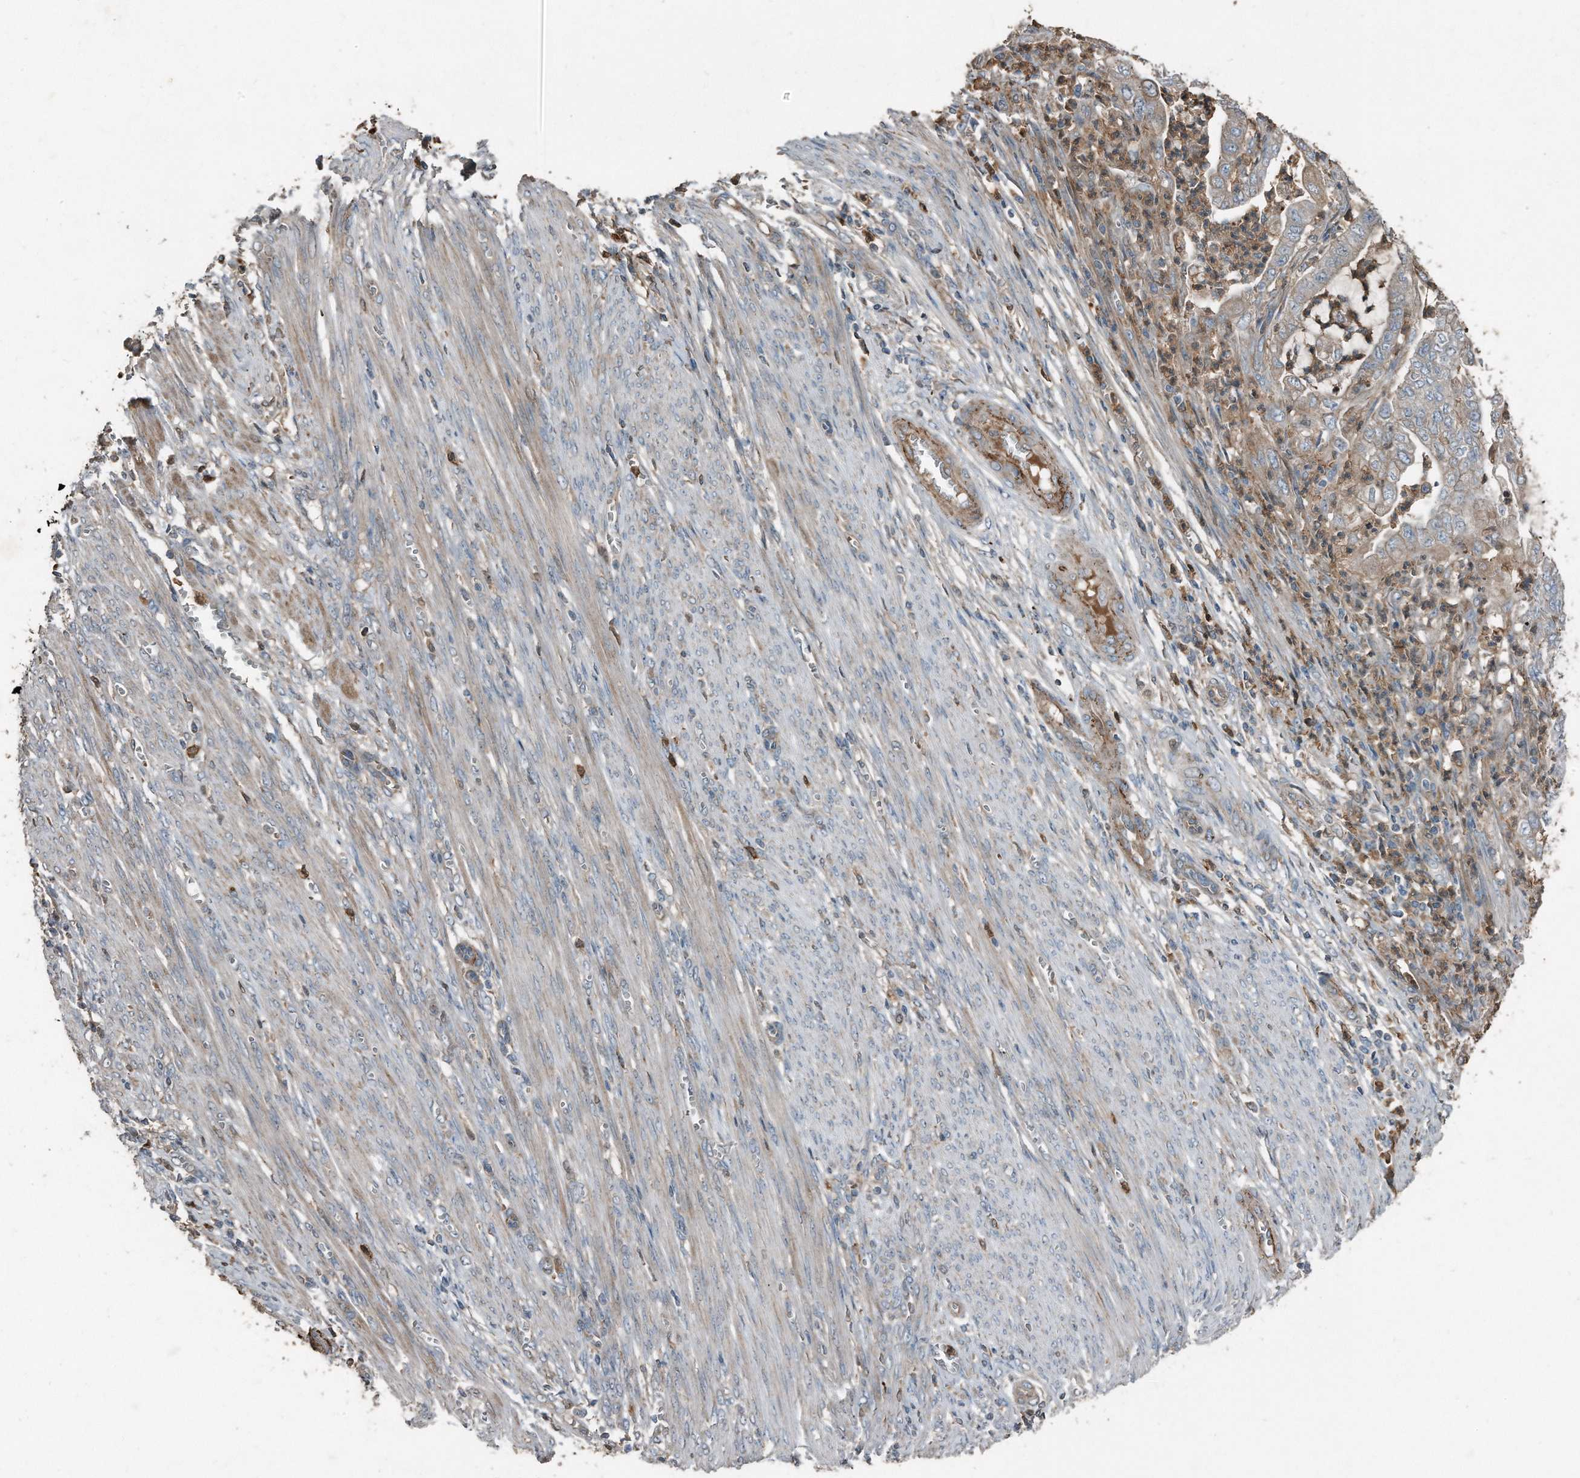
{"staining": {"intensity": "weak", "quantity": "<25%", "location": "cytoplasmic/membranous"}, "tissue": "endometrial cancer", "cell_type": "Tumor cells", "image_type": "cancer", "snomed": [{"axis": "morphology", "description": "Adenocarcinoma, NOS"}, {"axis": "topography", "description": "Endometrium"}], "caption": "Immunohistochemistry histopathology image of neoplastic tissue: endometrial cancer (adenocarcinoma) stained with DAB (3,3'-diaminobenzidine) reveals no significant protein staining in tumor cells.", "gene": "C9", "patient": {"sex": "female", "age": 51}}